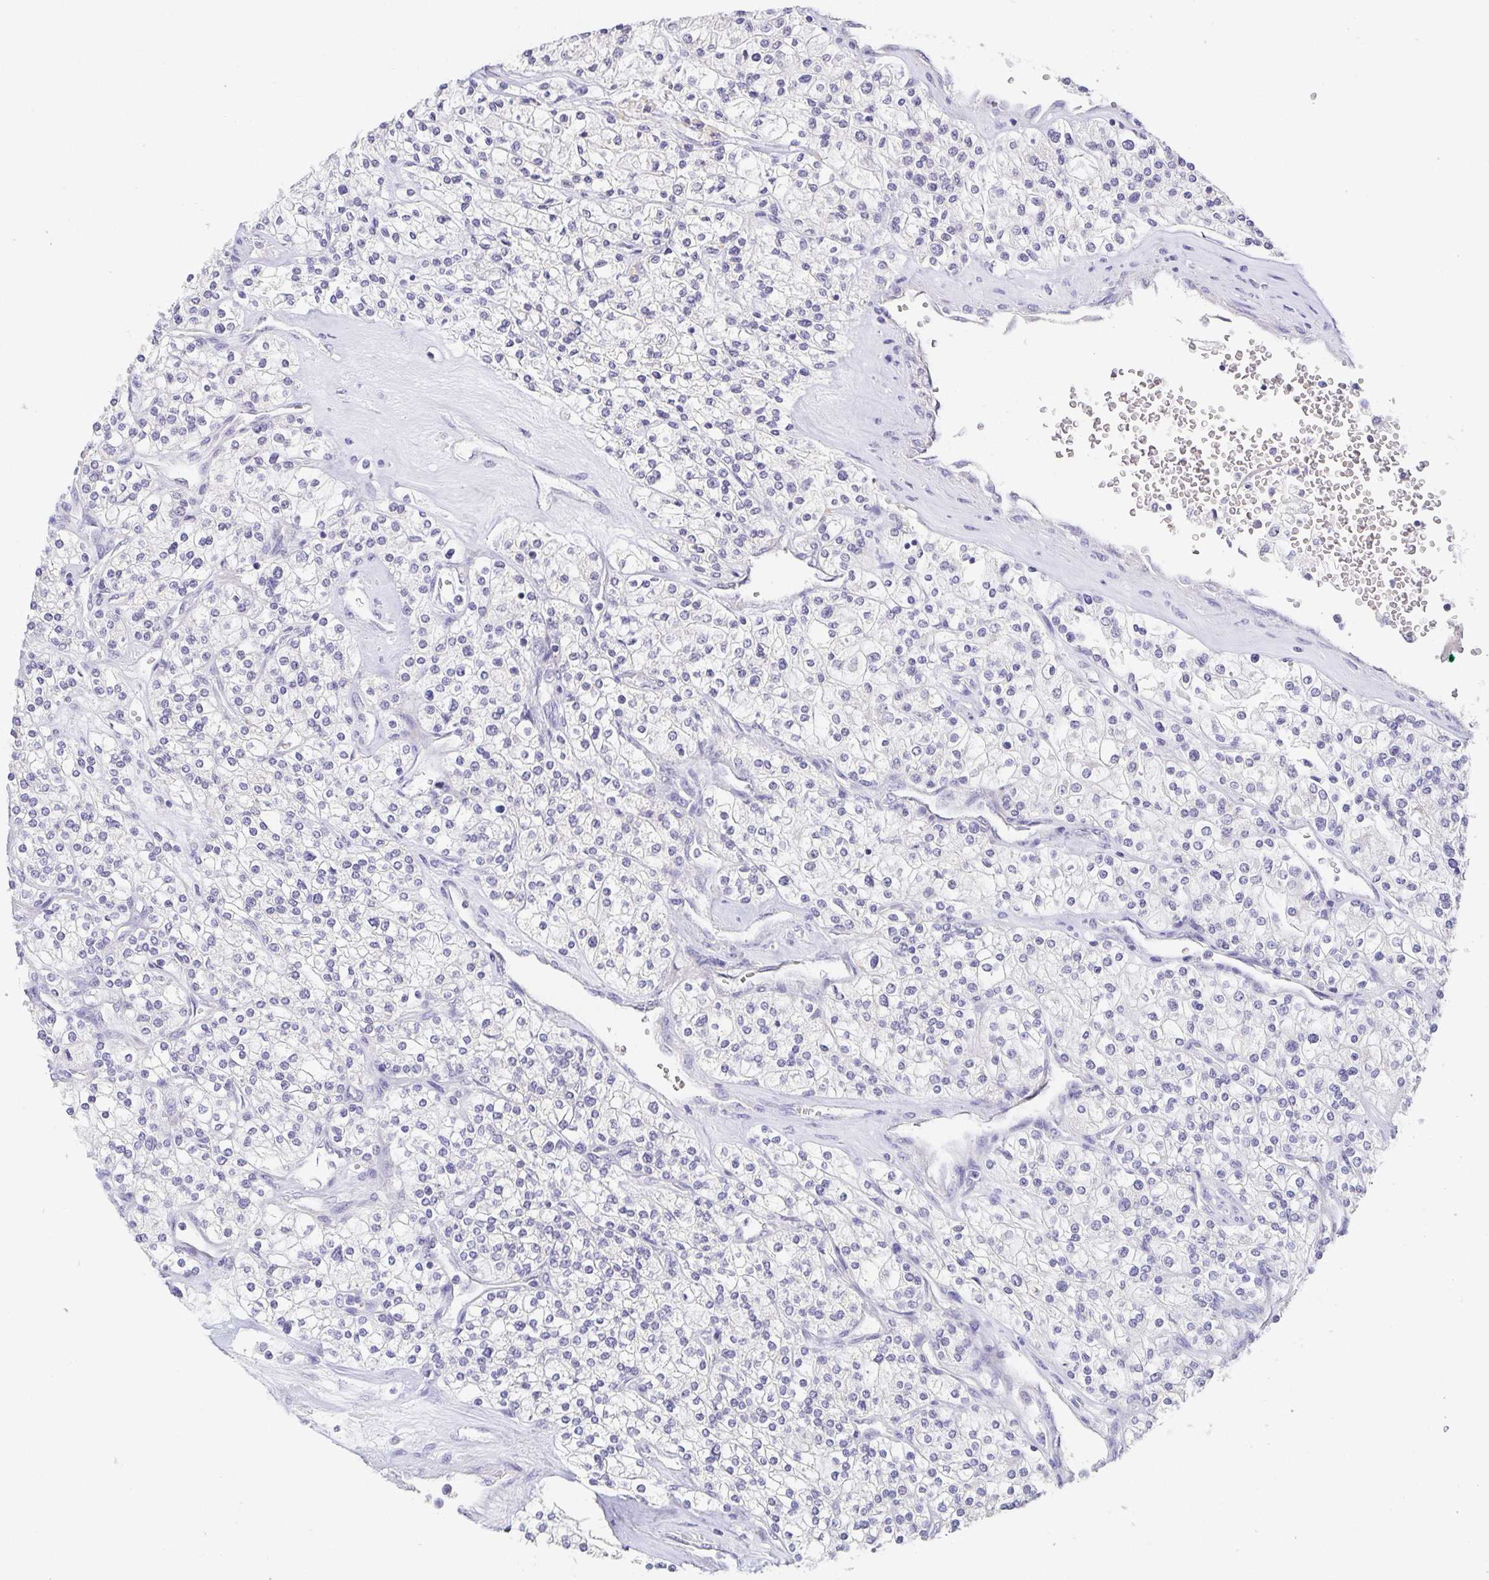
{"staining": {"intensity": "negative", "quantity": "none", "location": "none"}, "tissue": "renal cancer", "cell_type": "Tumor cells", "image_type": "cancer", "snomed": [{"axis": "morphology", "description": "Adenocarcinoma, NOS"}, {"axis": "topography", "description": "Kidney"}], "caption": "DAB (3,3'-diaminobenzidine) immunohistochemical staining of human renal cancer reveals no significant expression in tumor cells.", "gene": "PDX1", "patient": {"sex": "male", "age": 80}}